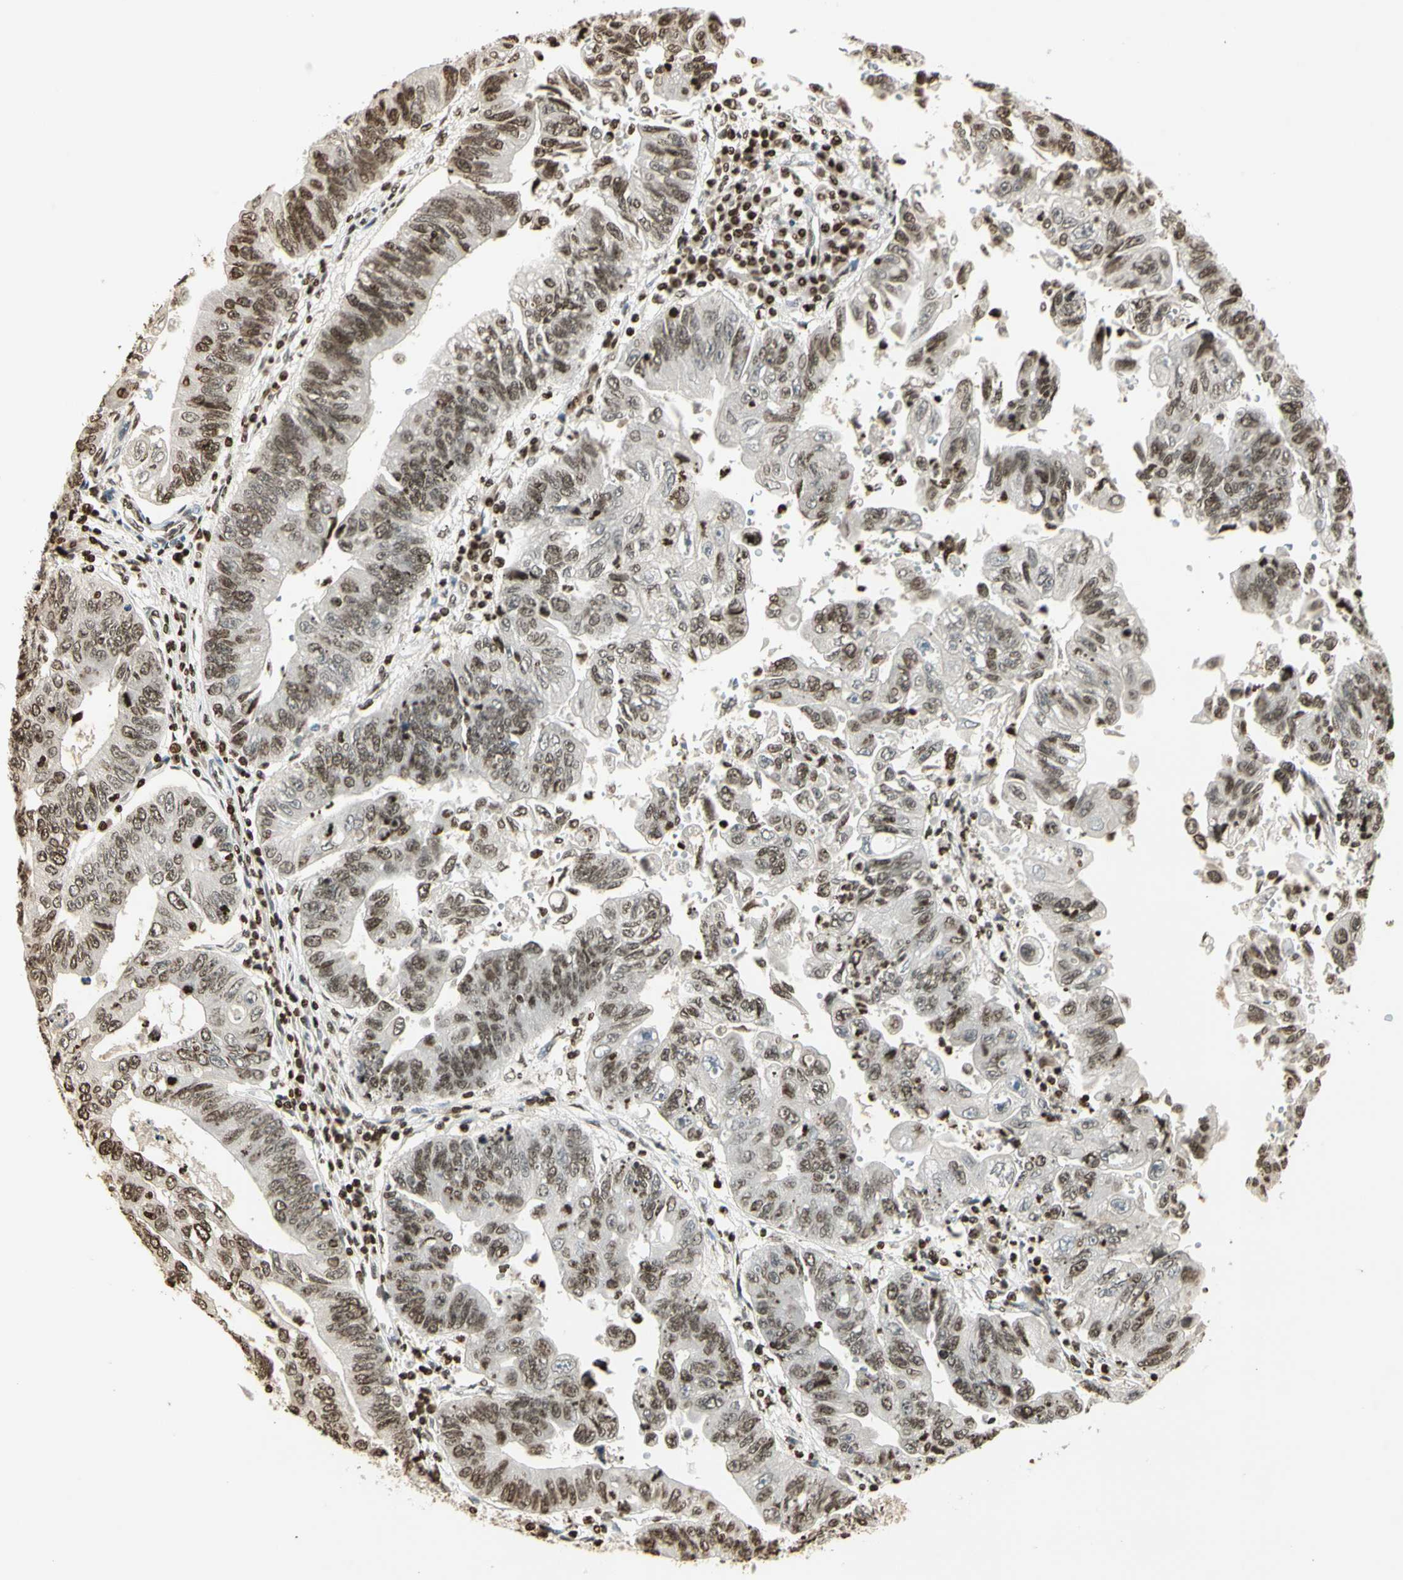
{"staining": {"intensity": "moderate", "quantity": "<25%", "location": "nuclear"}, "tissue": "stomach cancer", "cell_type": "Tumor cells", "image_type": "cancer", "snomed": [{"axis": "morphology", "description": "Adenocarcinoma, NOS"}, {"axis": "topography", "description": "Stomach"}], "caption": "There is low levels of moderate nuclear positivity in tumor cells of adenocarcinoma (stomach), as demonstrated by immunohistochemical staining (brown color).", "gene": "RORA", "patient": {"sex": "male", "age": 59}}